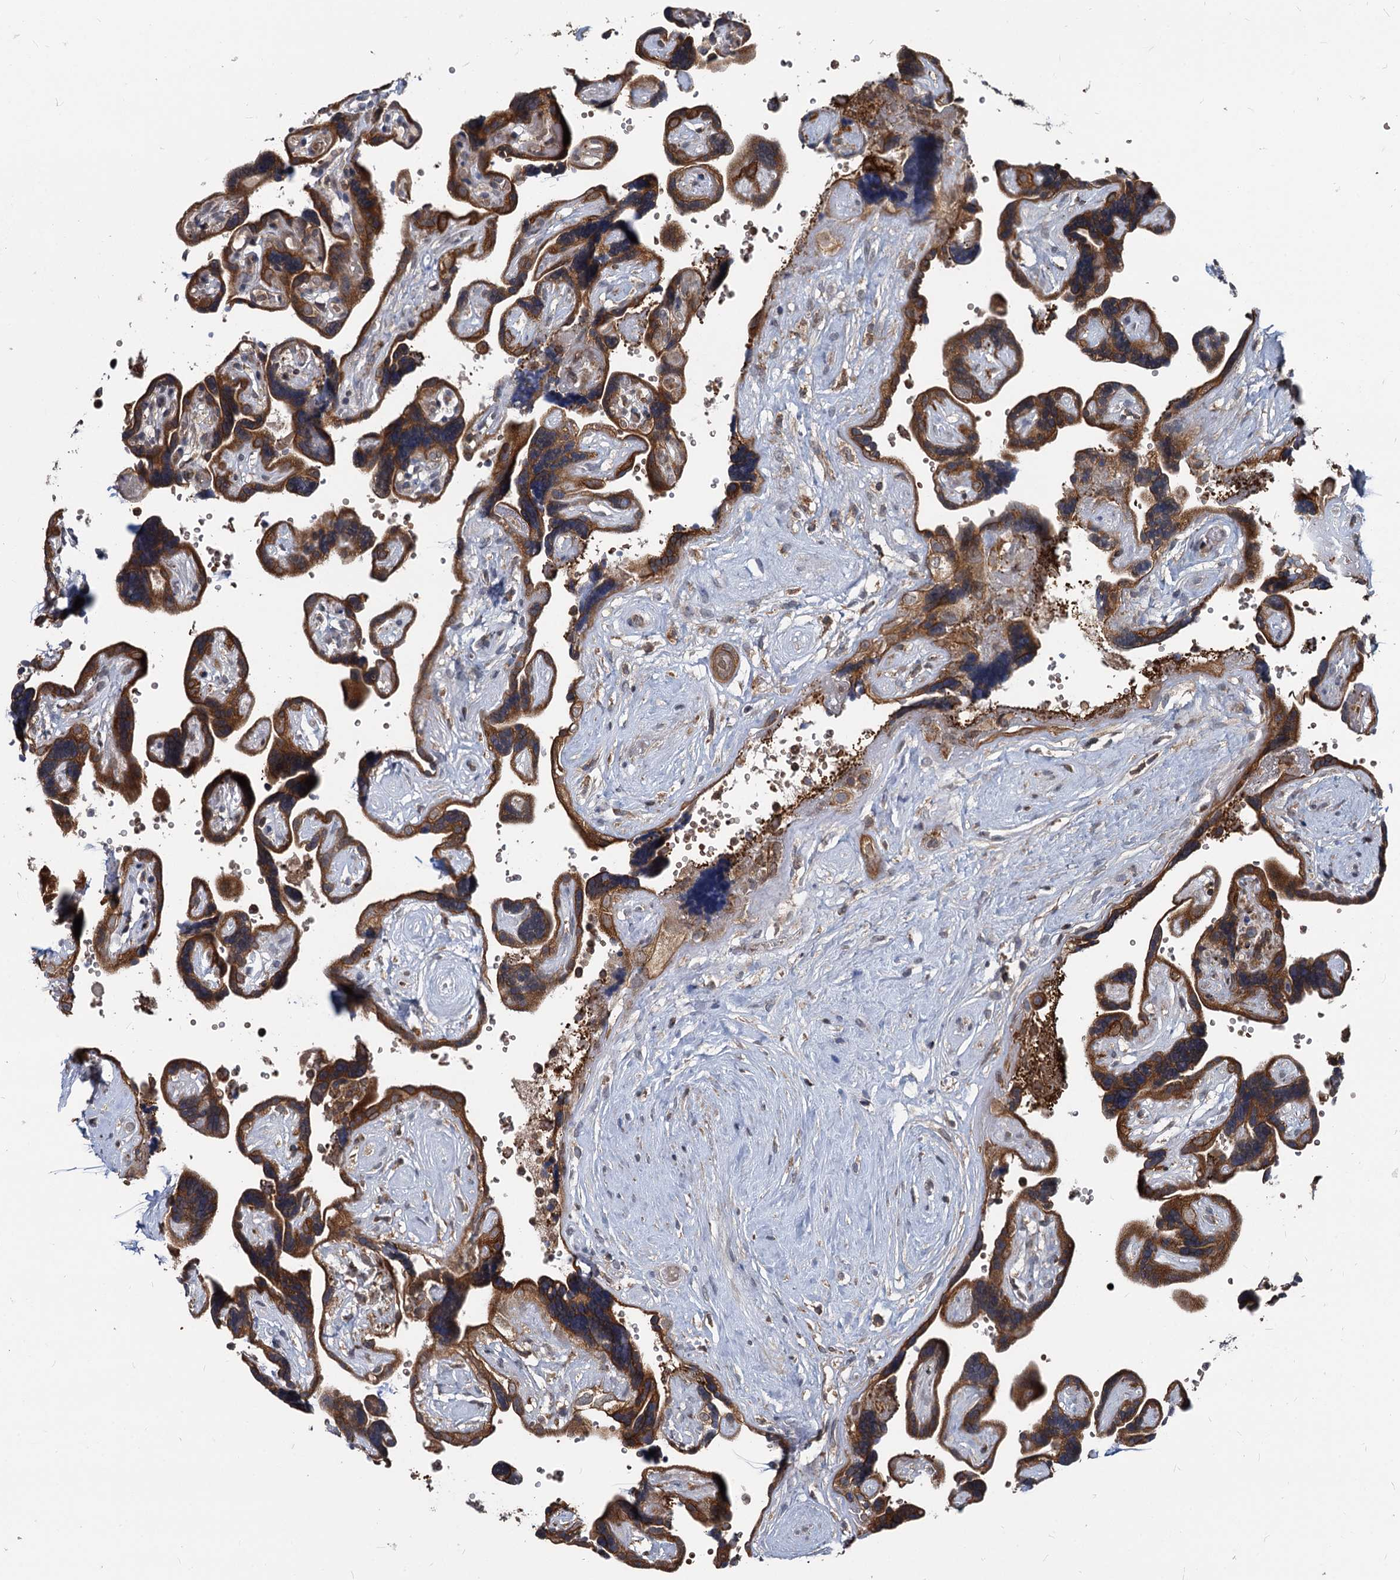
{"staining": {"intensity": "strong", "quantity": ">75%", "location": "cytoplasmic/membranous"}, "tissue": "placenta", "cell_type": "Decidual cells", "image_type": "normal", "snomed": [{"axis": "morphology", "description": "Normal tissue, NOS"}, {"axis": "topography", "description": "Placenta"}], "caption": "Strong cytoplasmic/membranous positivity is identified in about >75% of decidual cells in benign placenta. Using DAB (brown) and hematoxylin (blue) stains, captured at high magnification using brightfield microscopy.", "gene": "STIM1", "patient": {"sex": "female", "age": 30}}